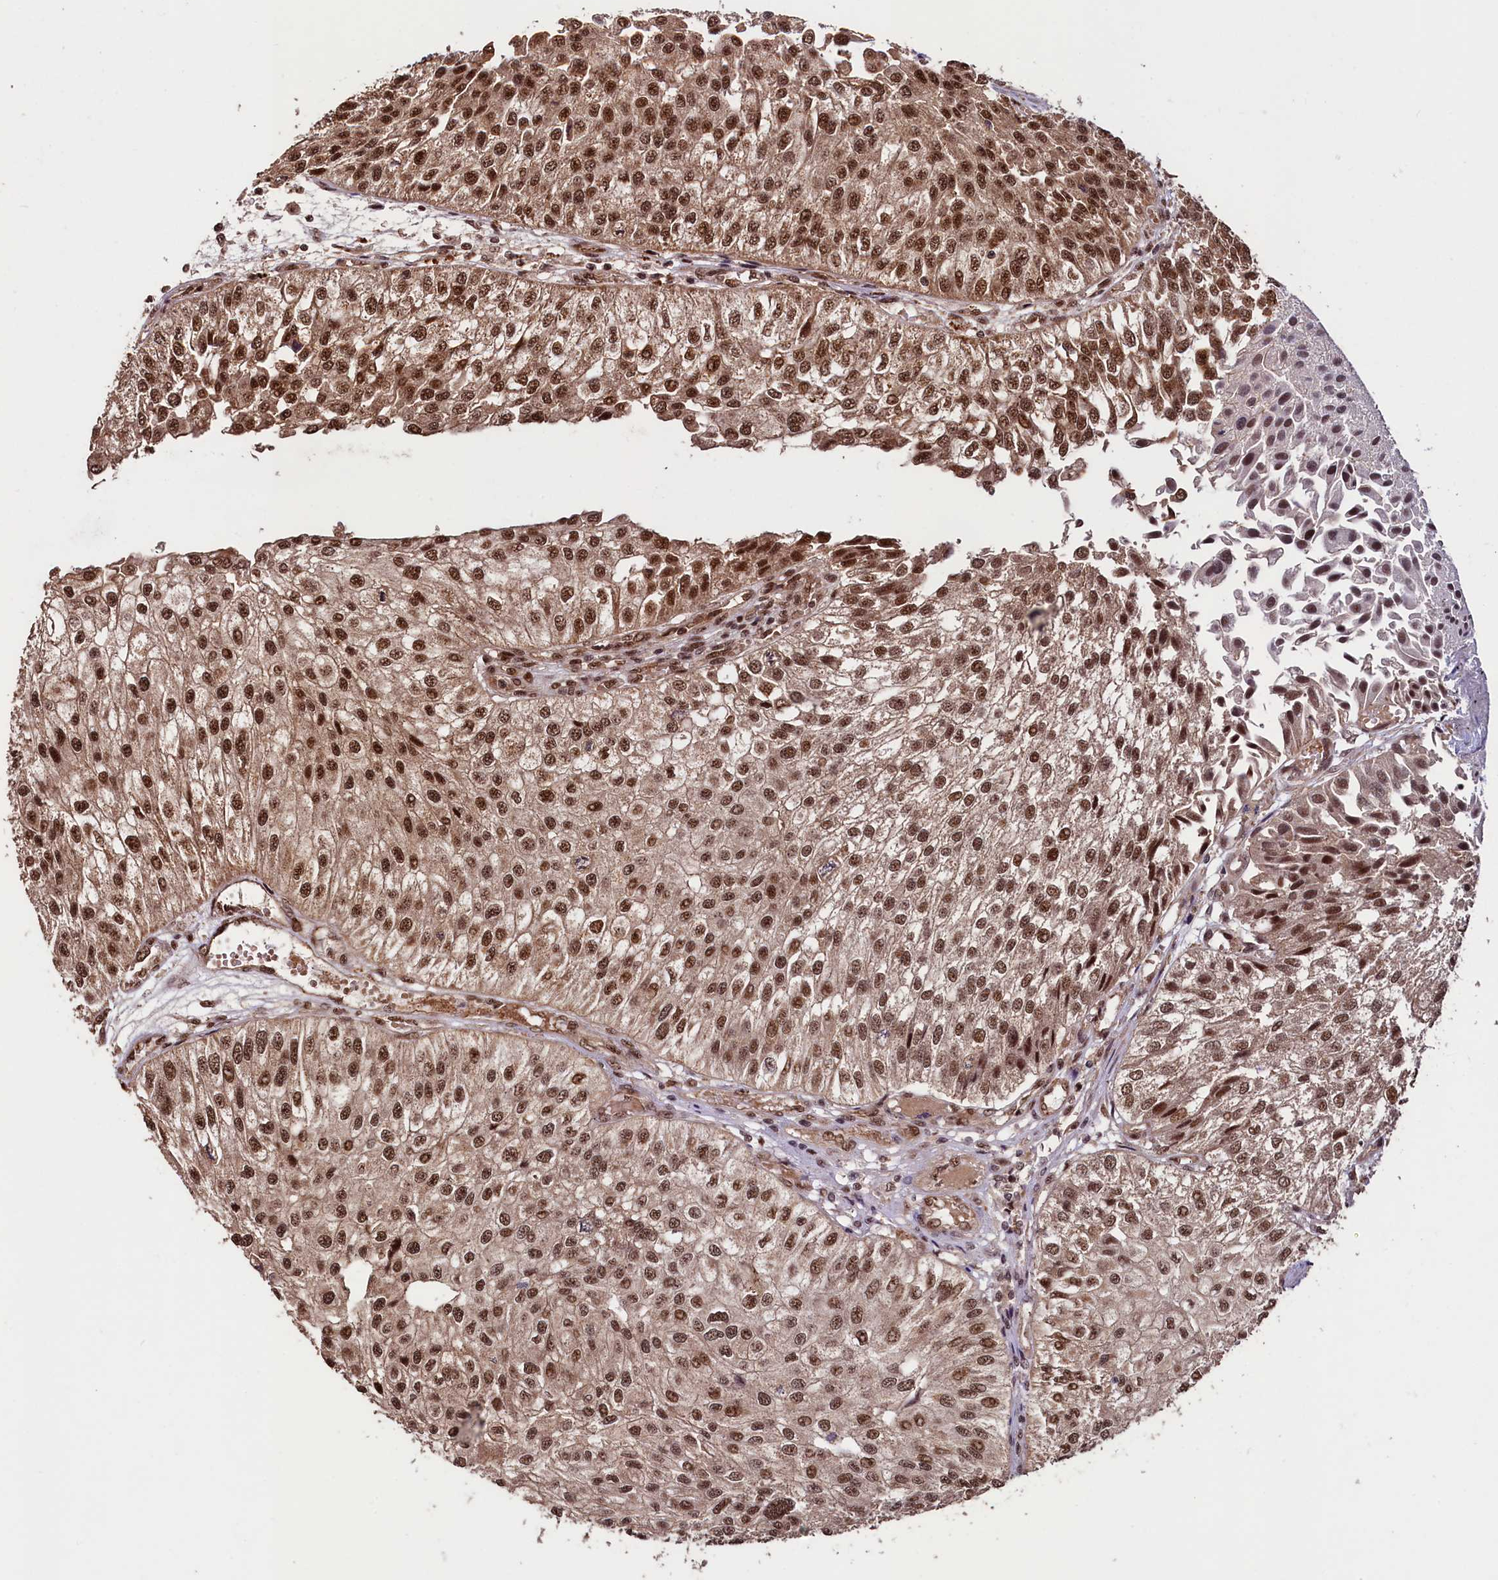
{"staining": {"intensity": "strong", "quantity": ">75%", "location": "nuclear"}, "tissue": "urothelial cancer", "cell_type": "Tumor cells", "image_type": "cancer", "snomed": [{"axis": "morphology", "description": "Urothelial carcinoma, Low grade"}, {"axis": "topography", "description": "Urinary bladder"}], "caption": "IHC (DAB) staining of low-grade urothelial carcinoma displays strong nuclear protein positivity in approximately >75% of tumor cells. (IHC, brightfield microscopy, high magnification).", "gene": "SFSWAP", "patient": {"sex": "female", "age": 89}}